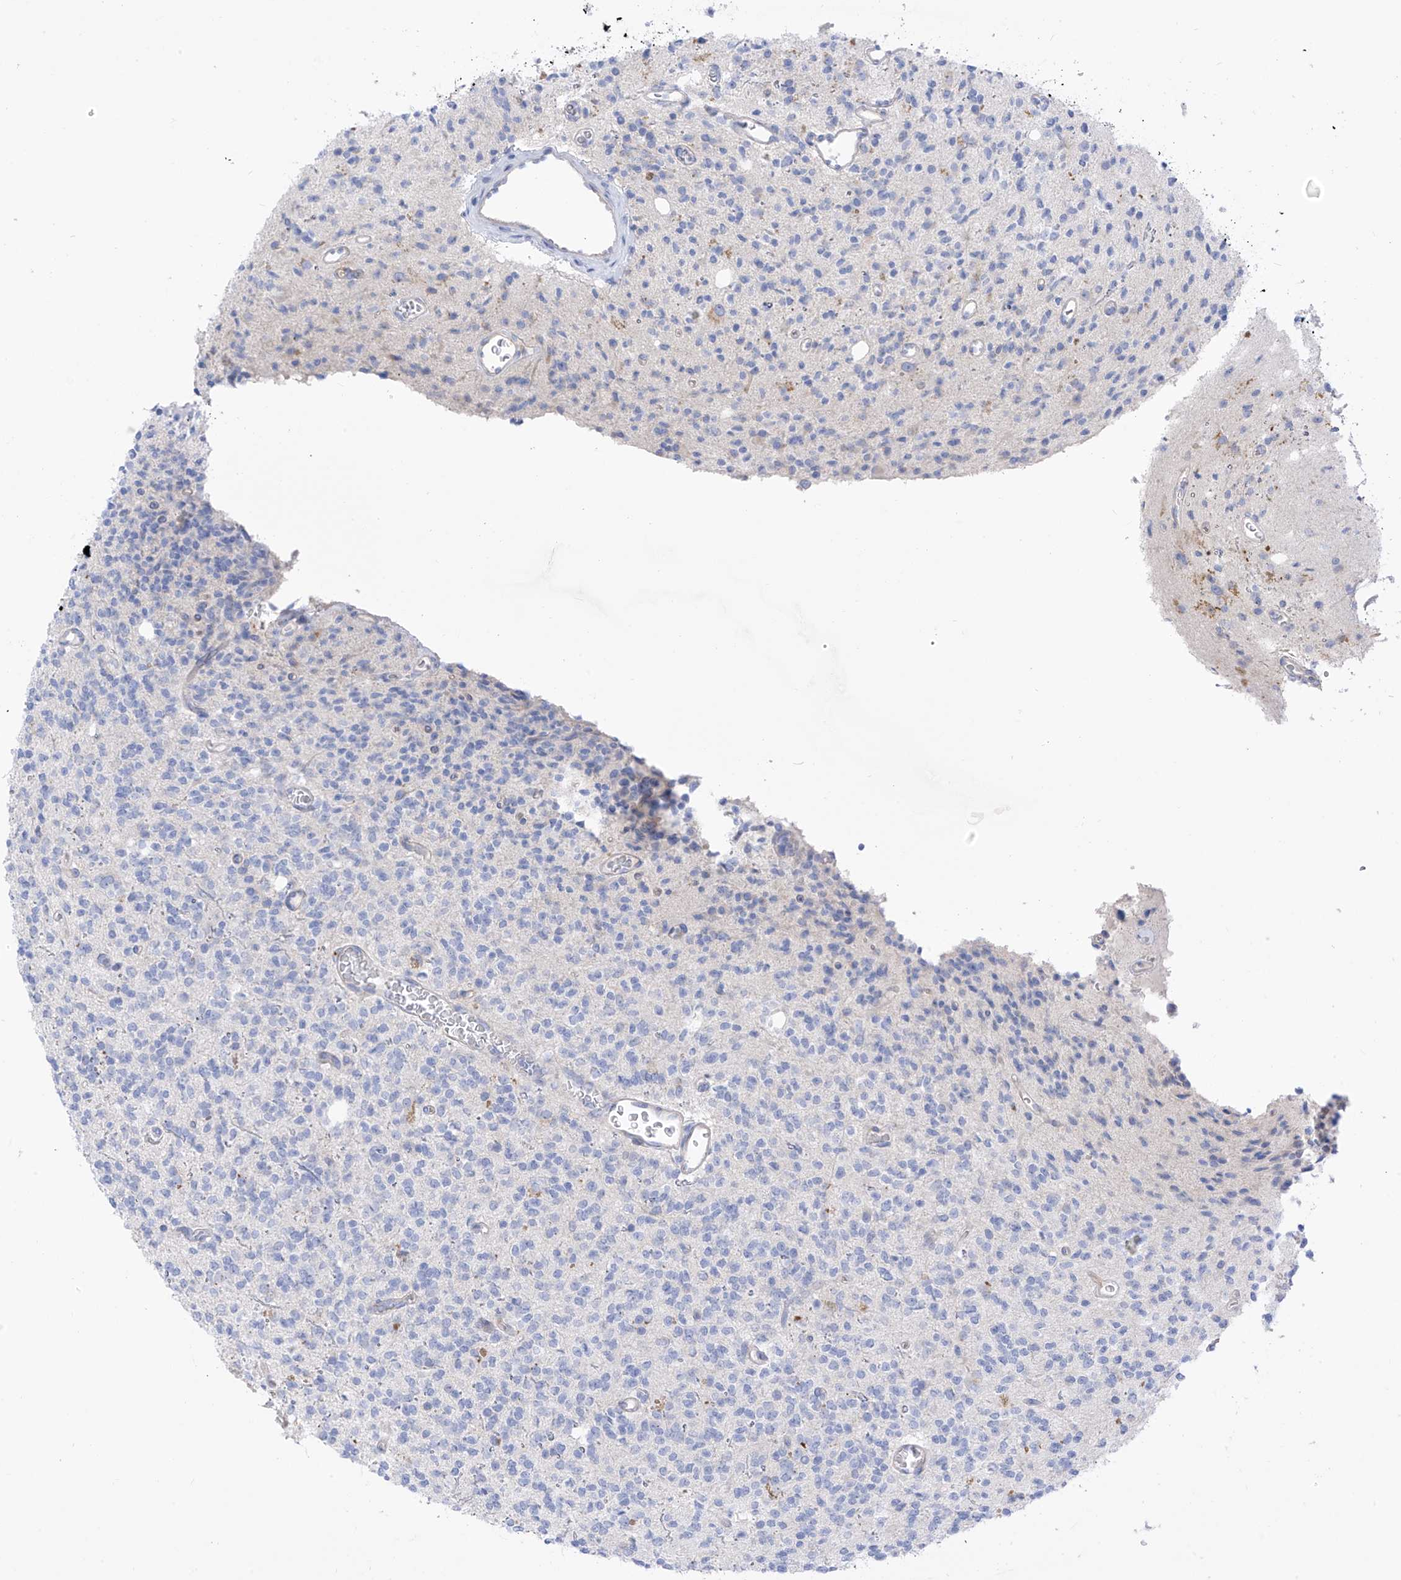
{"staining": {"intensity": "negative", "quantity": "none", "location": "none"}, "tissue": "glioma", "cell_type": "Tumor cells", "image_type": "cancer", "snomed": [{"axis": "morphology", "description": "Glioma, malignant, High grade"}, {"axis": "topography", "description": "Brain"}], "caption": "A histopathology image of glioma stained for a protein demonstrates no brown staining in tumor cells.", "gene": "ITGA9", "patient": {"sex": "male", "age": 34}}